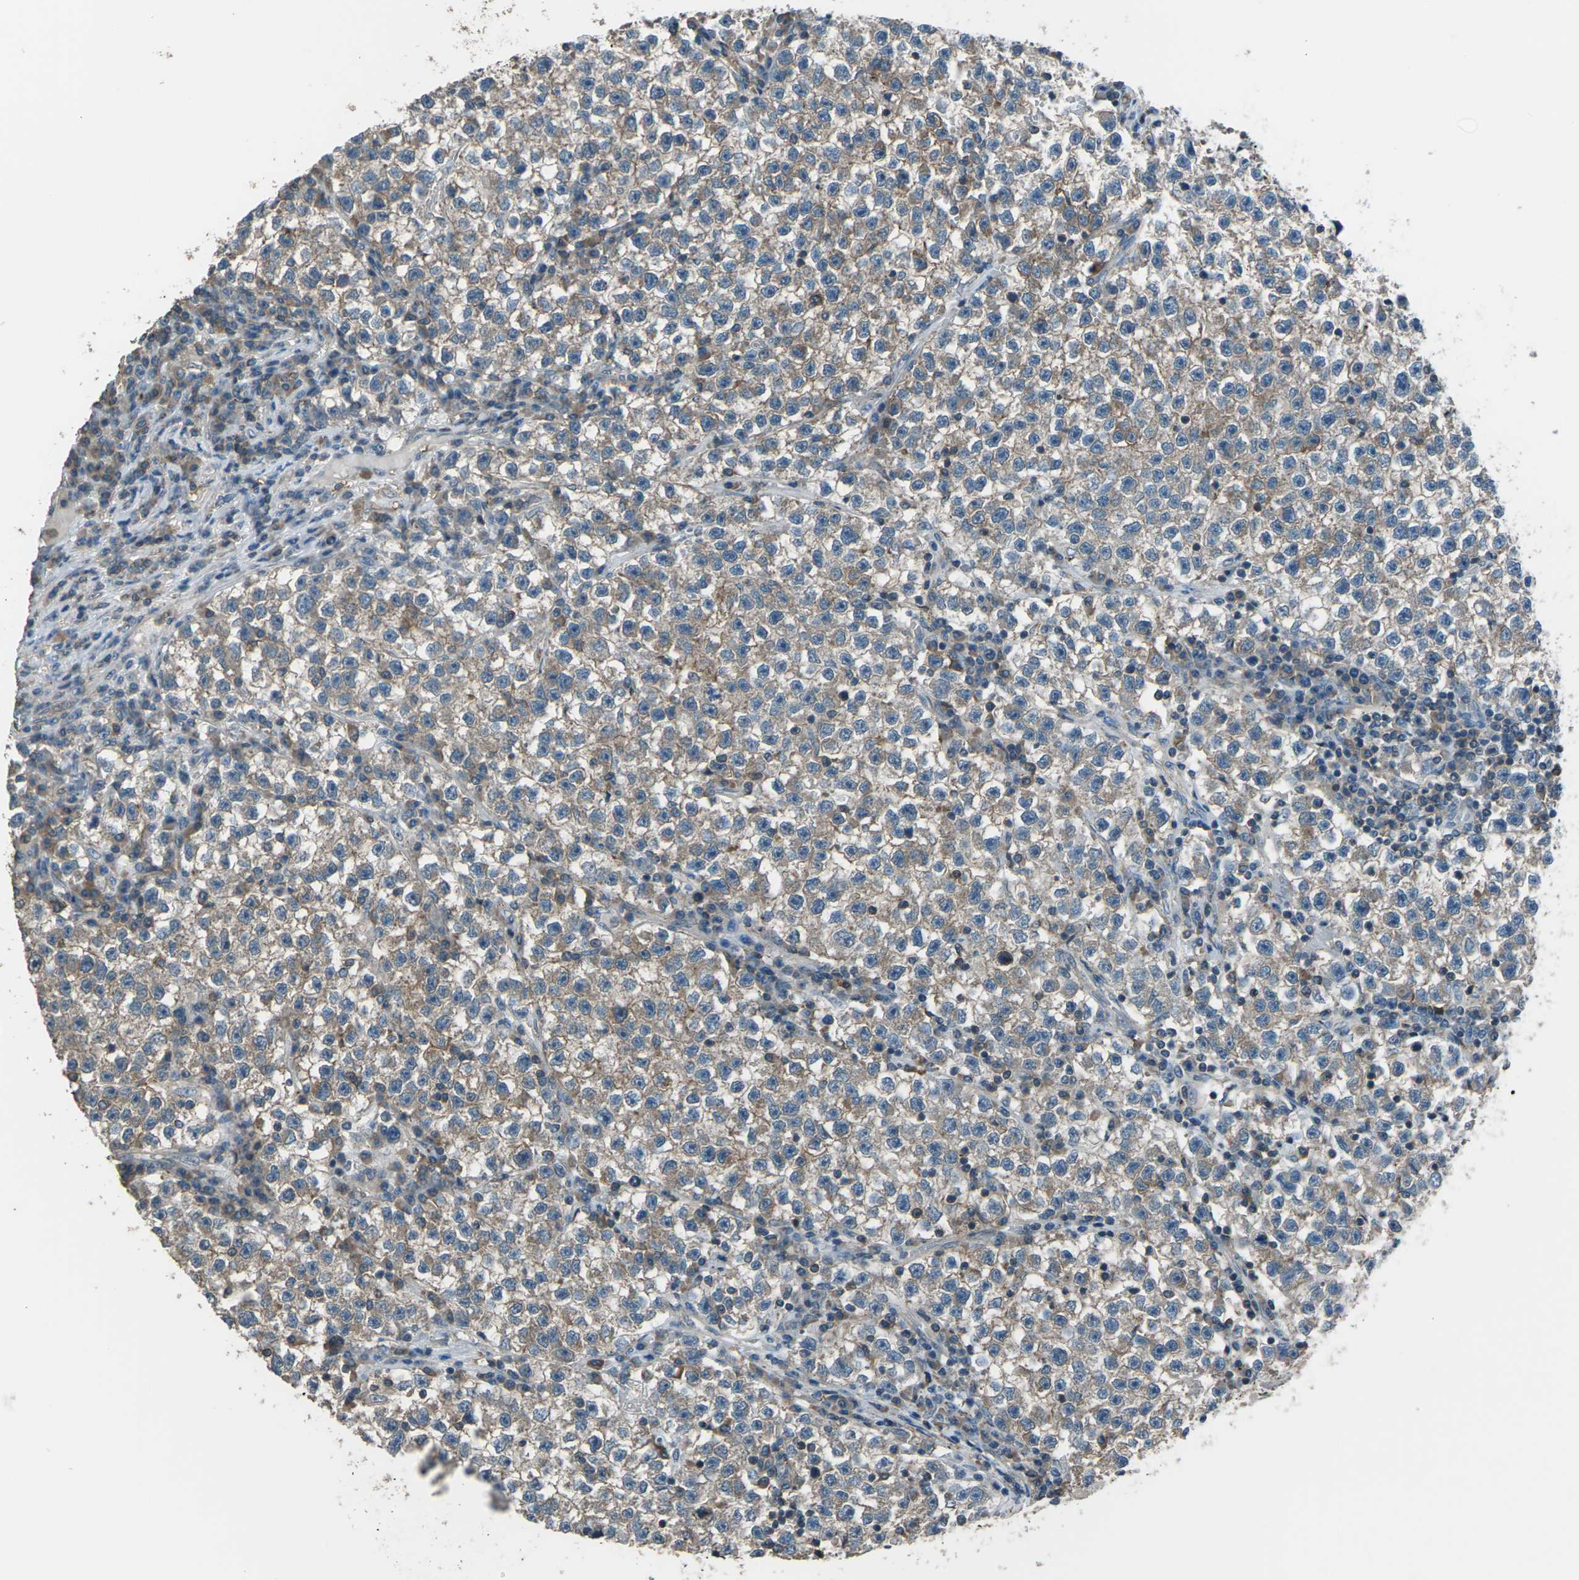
{"staining": {"intensity": "weak", "quantity": ">75%", "location": "cytoplasmic/membranous"}, "tissue": "testis cancer", "cell_type": "Tumor cells", "image_type": "cancer", "snomed": [{"axis": "morphology", "description": "Seminoma, NOS"}, {"axis": "topography", "description": "Testis"}], "caption": "This photomicrograph displays testis seminoma stained with immunohistochemistry to label a protein in brown. The cytoplasmic/membranous of tumor cells show weak positivity for the protein. Nuclei are counter-stained blue.", "gene": "CMTM4", "patient": {"sex": "male", "age": 22}}